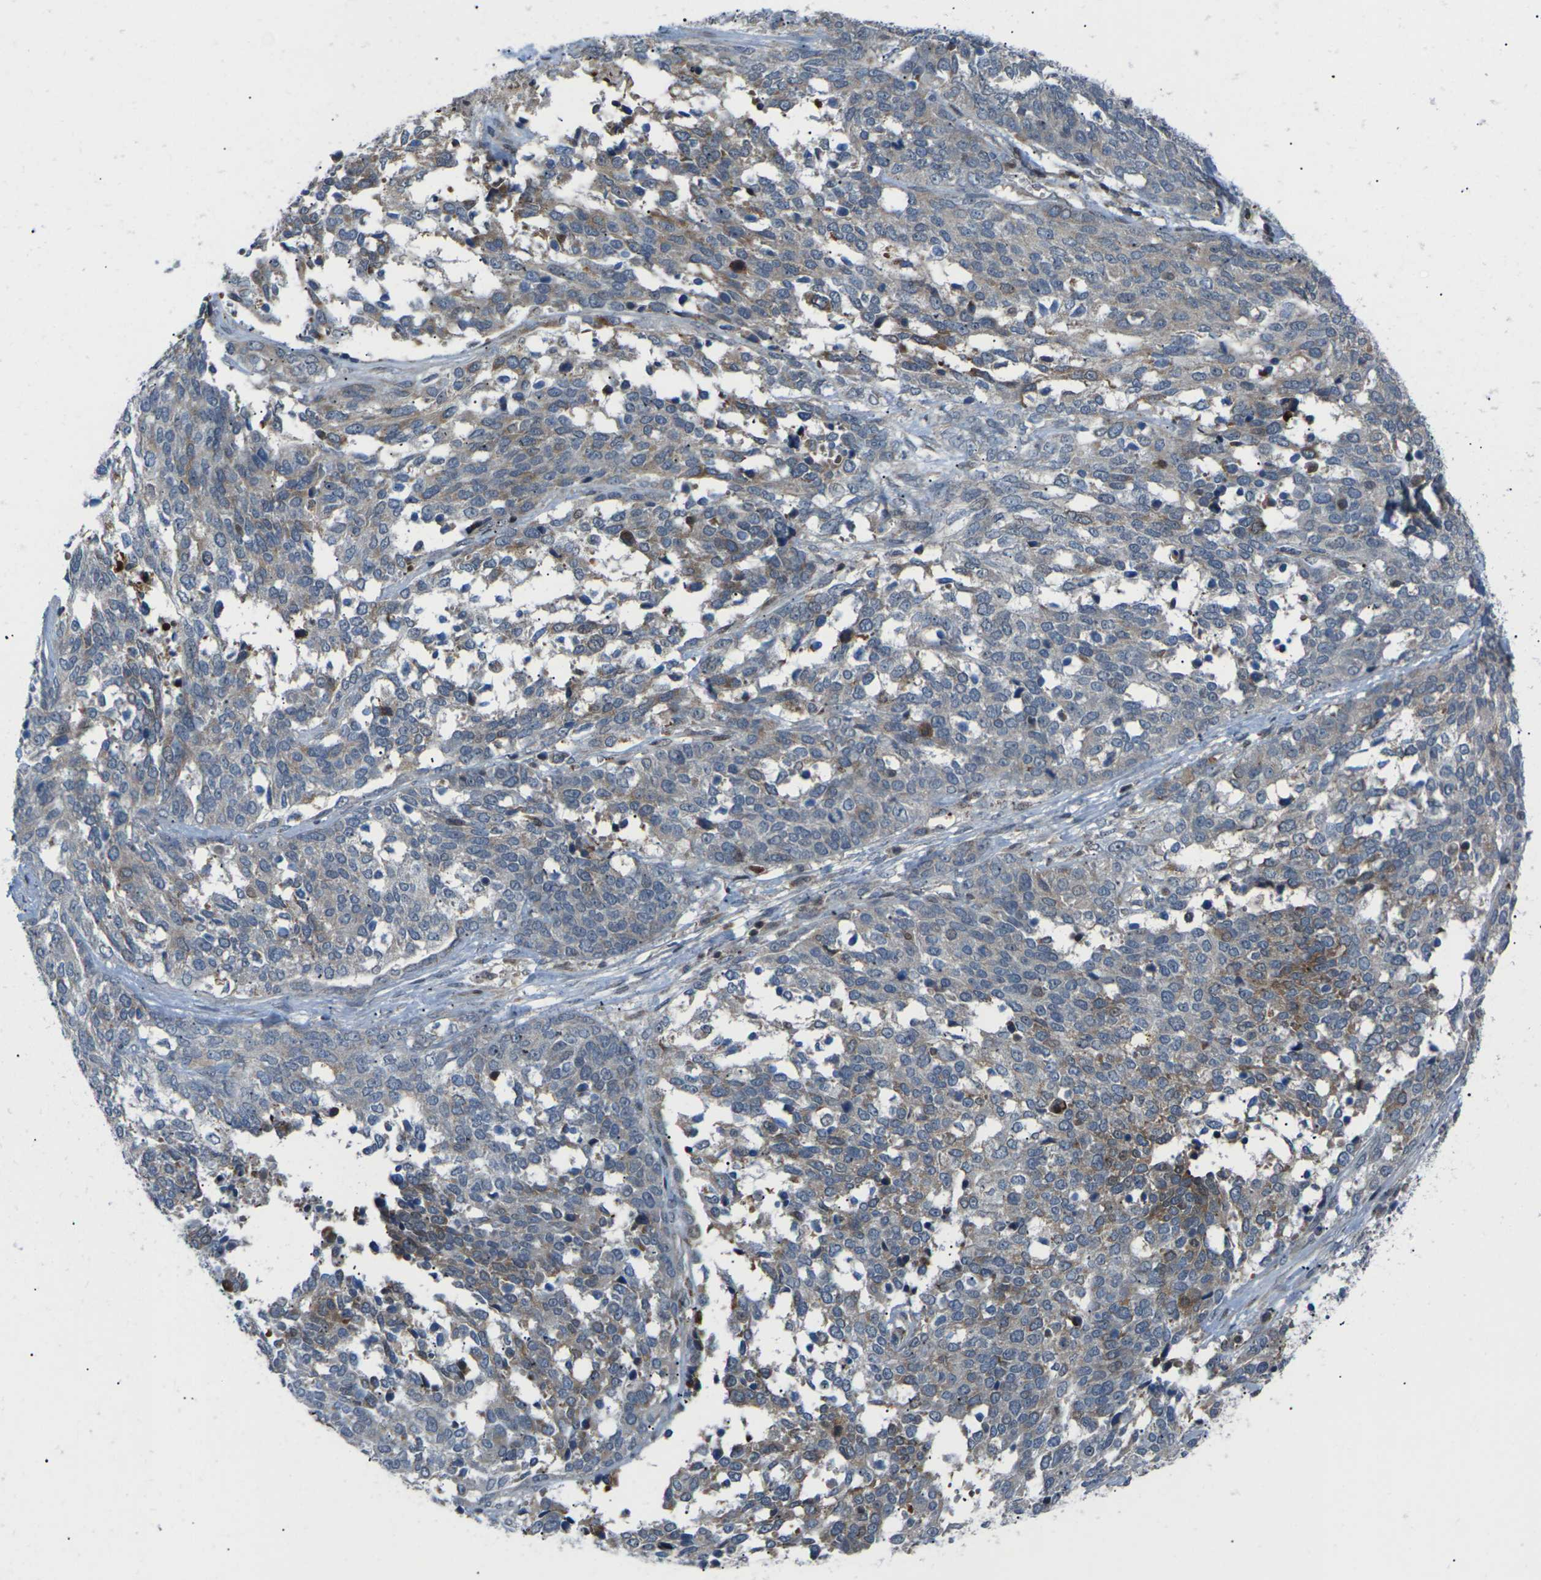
{"staining": {"intensity": "moderate", "quantity": "<25%", "location": "cytoplasmic/membranous"}, "tissue": "ovarian cancer", "cell_type": "Tumor cells", "image_type": "cancer", "snomed": [{"axis": "morphology", "description": "Cystadenocarcinoma, serous, NOS"}, {"axis": "topography", "description": "Ovary"}], "caption": "Immunohistochemistry (IHC) (DAB (3,3'-diaminobenzidine)) staining of human ovarian serous cystadenocarcinoma reveals moderate cytoplasmic/membranous protein staining in approximately <25% of tumor cells.", "gene": "RPS6KA3", "patient": {"sex": "female", "age": 44}}